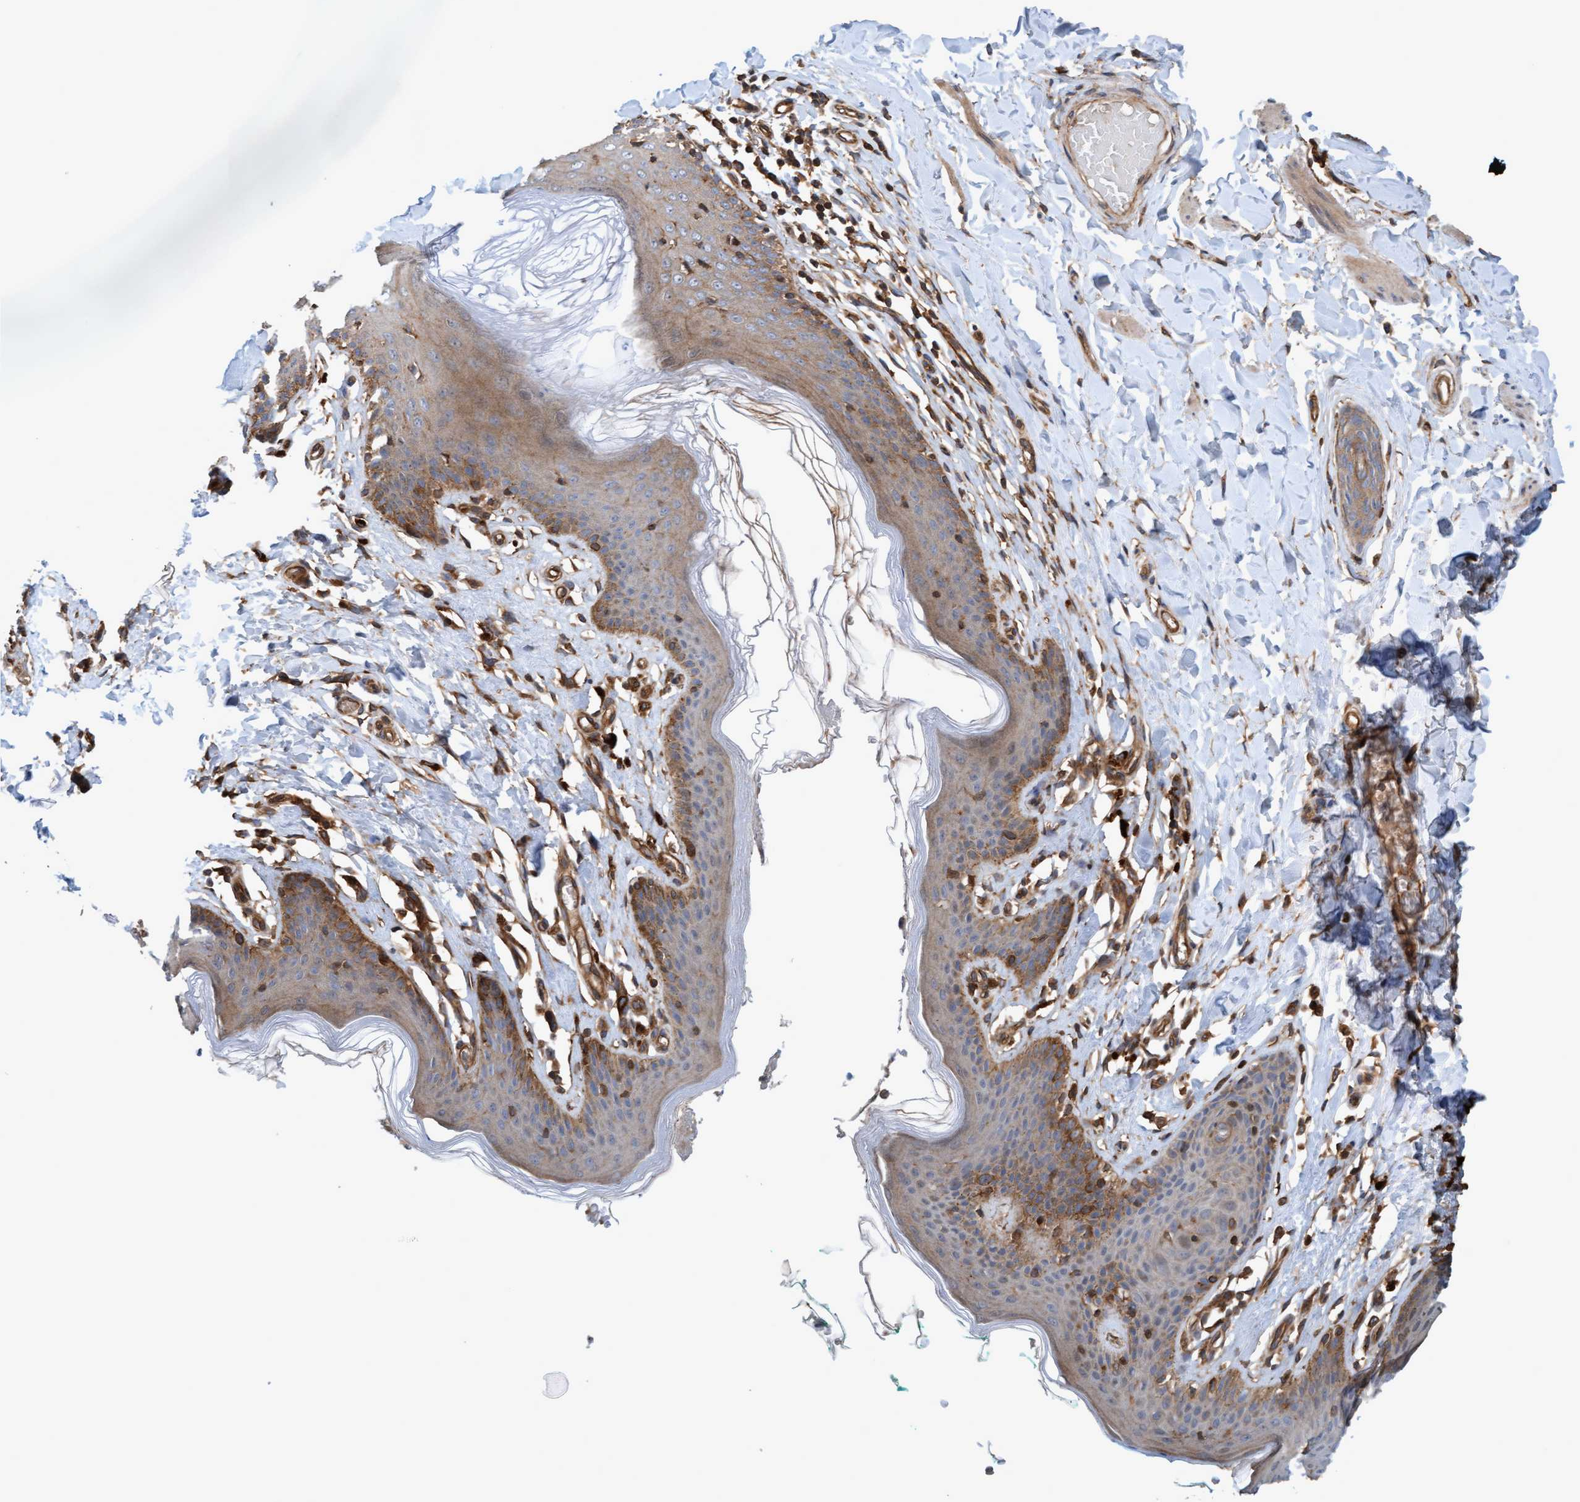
{"staining": {"intensity": "moderate", "quantity": ">75%", "location": "cytoplasmic/membranous"}, "tissue": "skin", "cell_type": "Epidermal cells", "image_type": "normal", "snomed": [{"axis": "morphology", "description": "Normal tissue, NOS"}, {"axis": "topography", "description": "Vulva"}], "caption": "DAB (3,3'-diaminobenzidine) immunohistochemical staining of benign skin reveals moderate cytoplasmic/membranous protein positivity in approximately >75% of epidermal cells. The staining was performed using DAB (3,3'-diaminobenzidine), with brown indicating positive protein expression. Nuclei are stained blue with hematoxylin.", "gene": "ERAL1", "patient": {"sex": "female", "age": 66}}